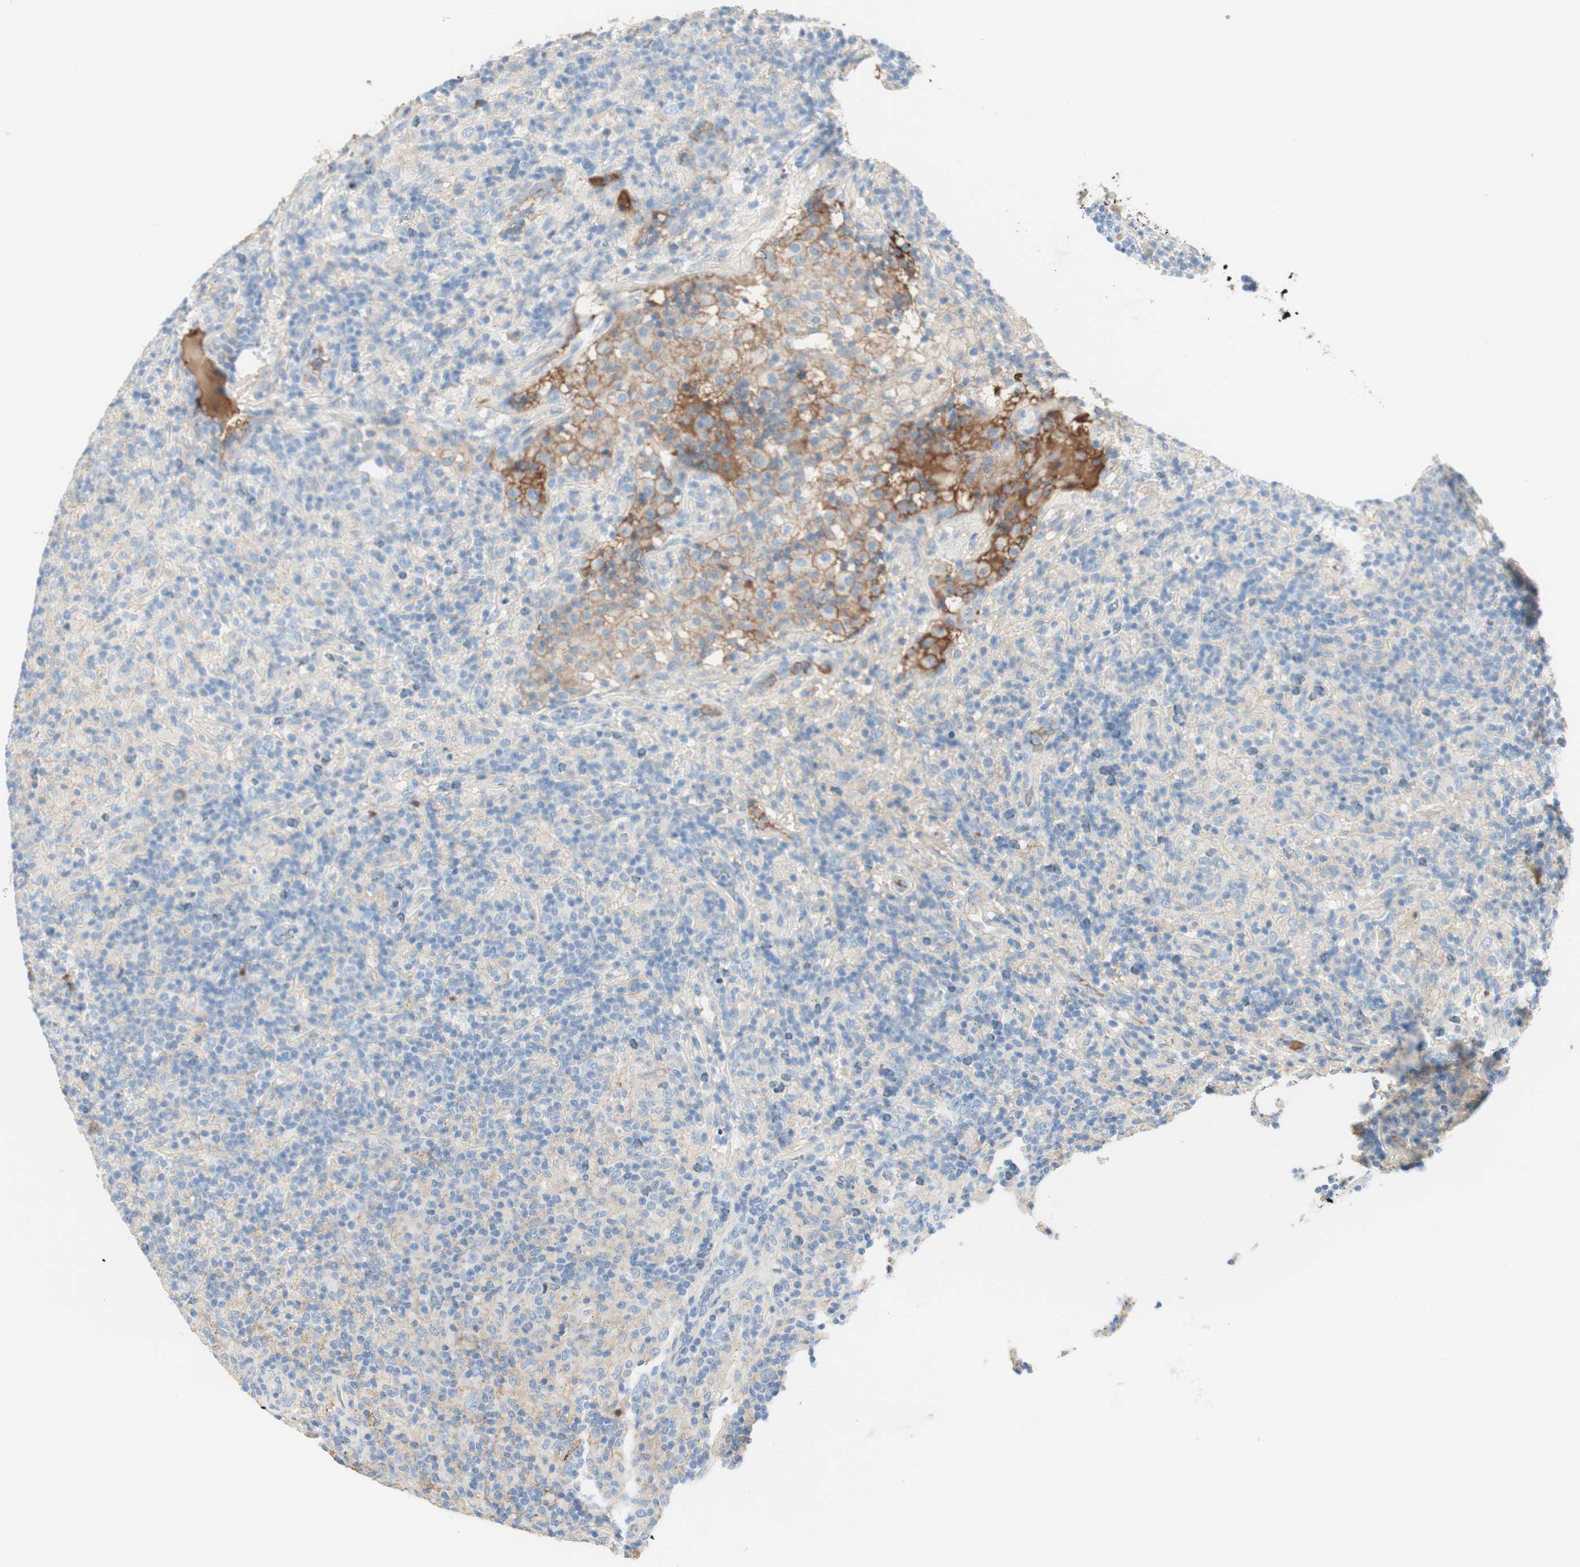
{"staining": {"intensity": "negative", "quantity": "none", "location": "none"}, "tissue": "lymphoma", "cell_type": "Tumor cells", "image_type": "cancer", "snomed": [{"axis": "morphology", "description": "Hodgkin's disease, NOS"}, {"axis": "topography", "description": "Lymph node"}], "caption": "Immunohistochemical staining of human lymphoma exhibits no significant positivity in tumor cells.", "gene": "KNG1", "patient": {"sex": "male", "age": 70}}